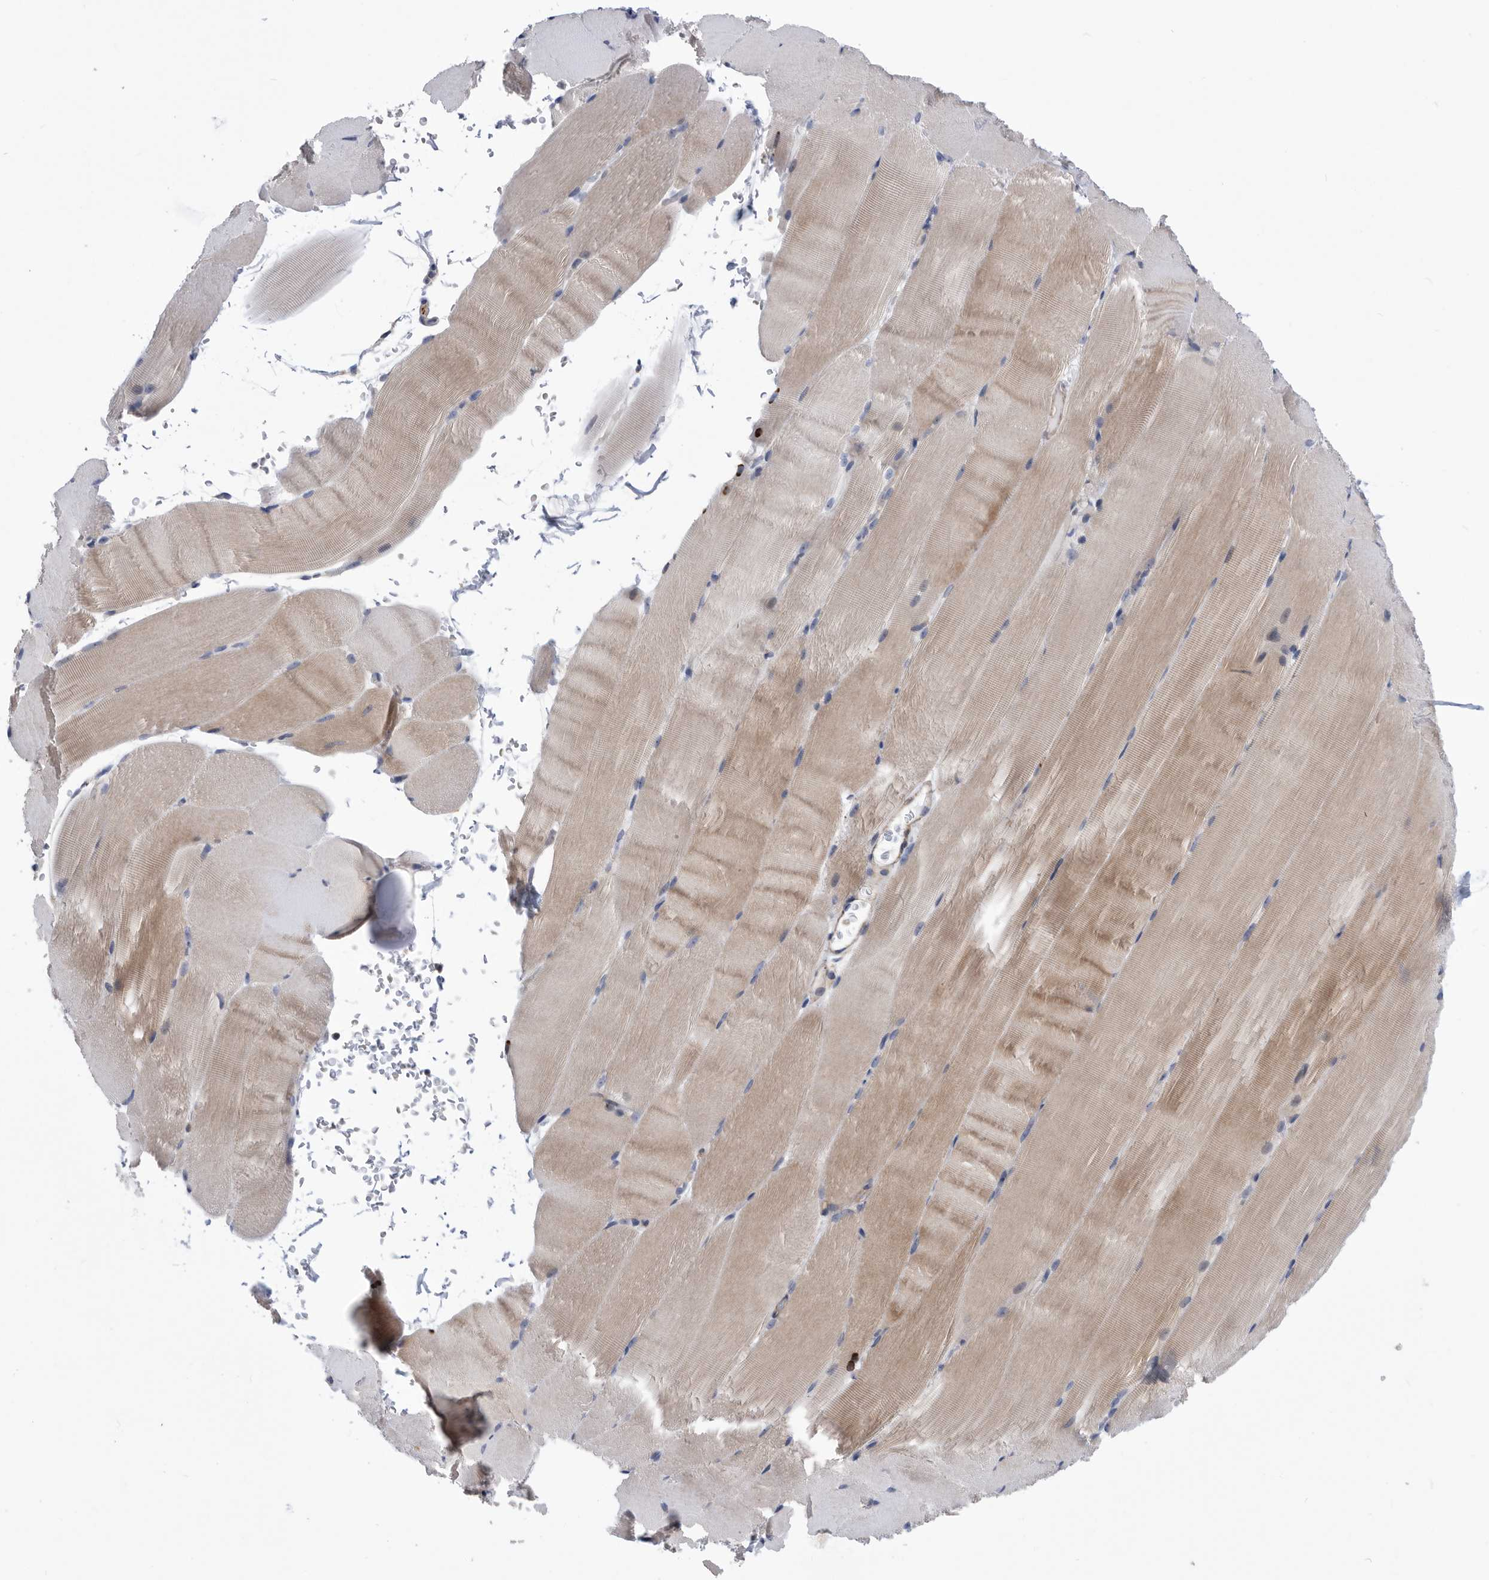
{"staining": {"intensity": "weak", "quantity": "25%-75%", "location": "cytoplasmic/membranous"}, "tissue": "skeletal muscle", "cell_type": "Myocytes", "image_type": "normal", "snomed": [{"axis": "morphology", "description": "Normal tissue, NOS"}, {"axis": "topography", "description": "Skeletal muscle"}, {"axis": "topography", "description": "Parathyroid gland"}], "caption": "The photomicrograph shows staining of benign skeletal muscle, revealing weak cytoplasmic/membranous protein staining (brown color) within myocytes.", "gene": "BAIAP3", "patient": {"sex": "female", "age": 37}}